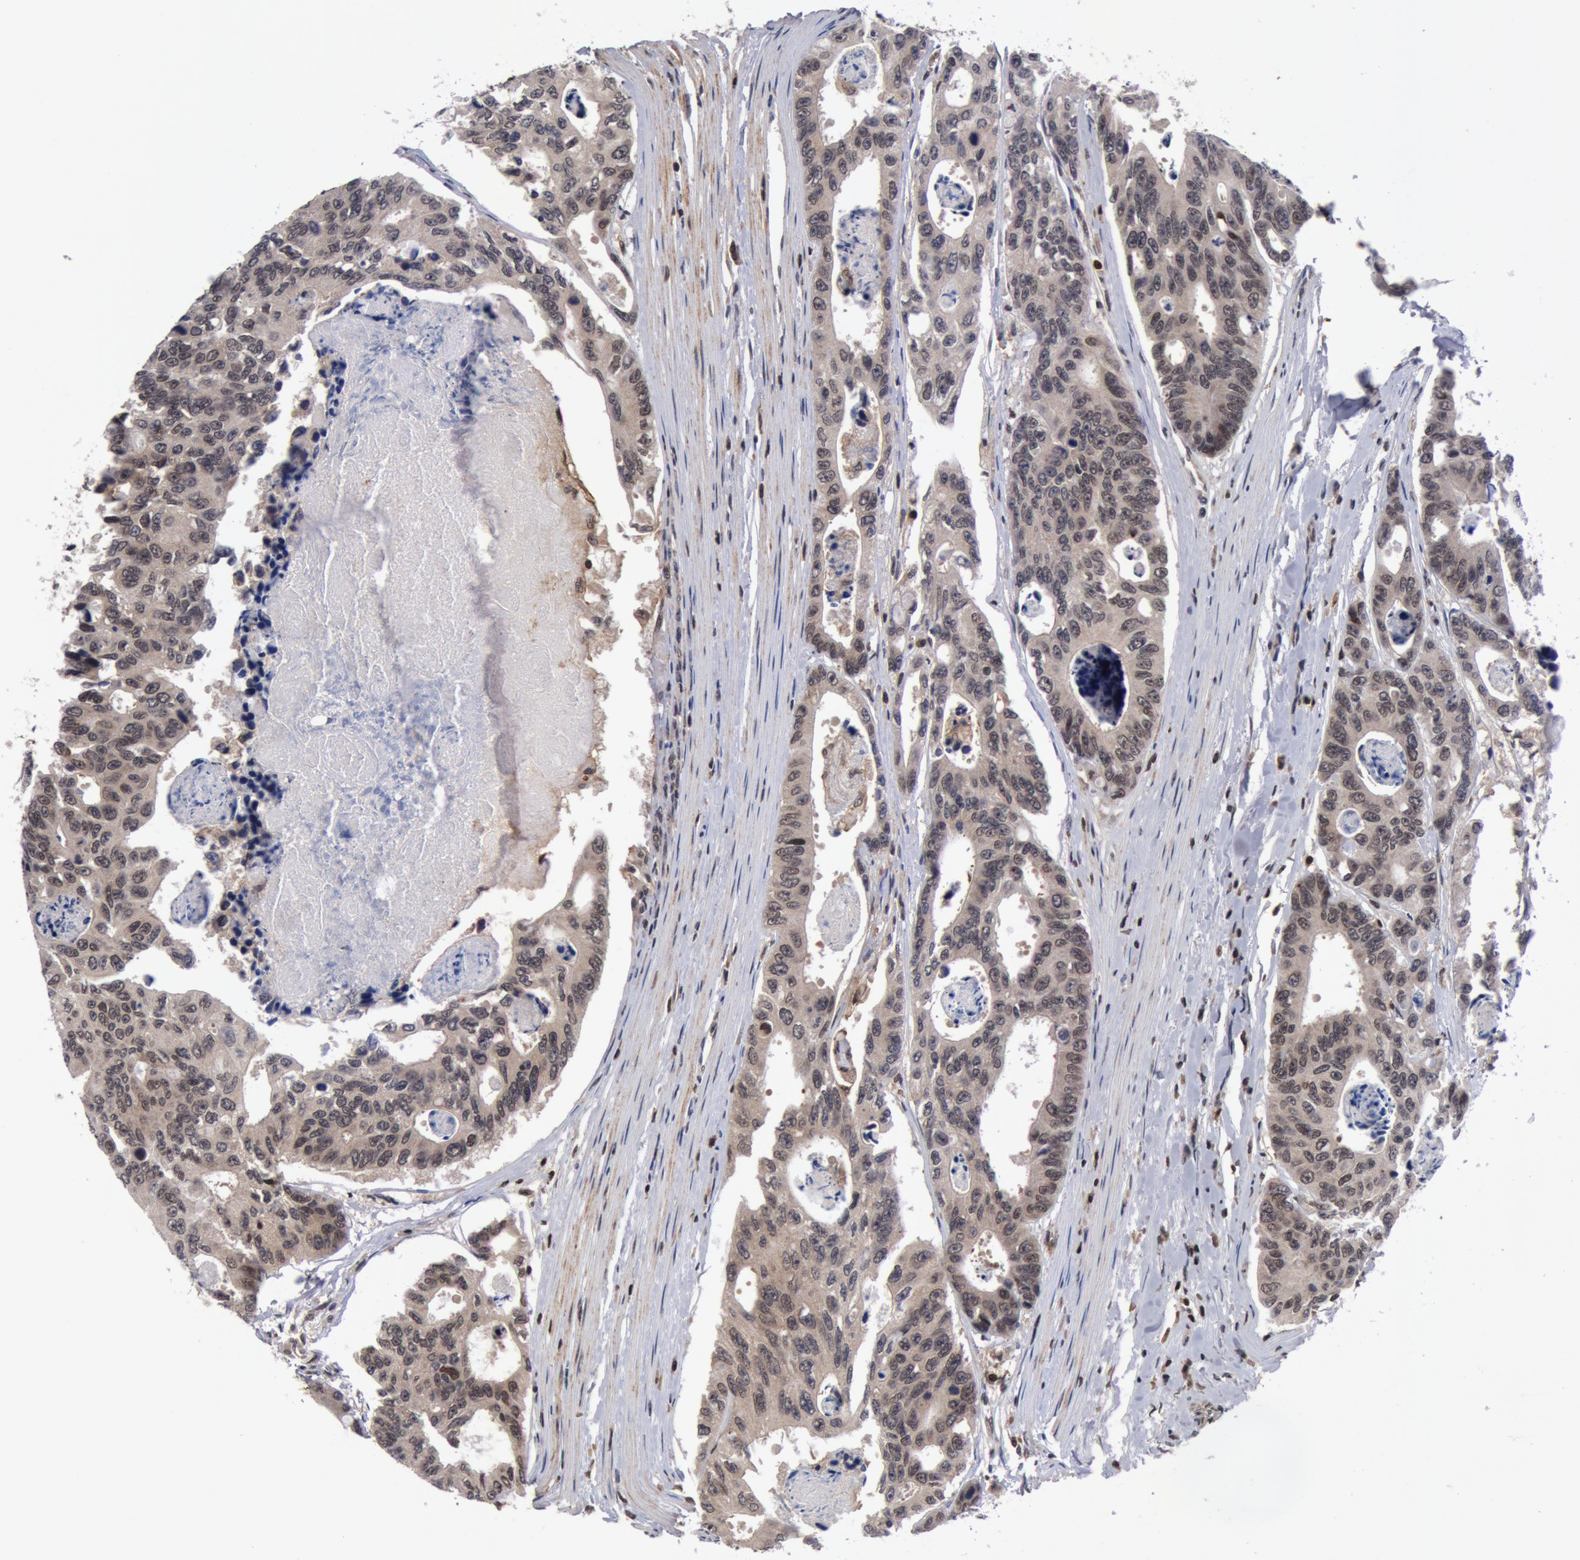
{"staining": {"intensity": "weak", "quantity": "<25%", "location": "cytoplasmic/membranous"}, "tissue": "colorectal cancer", "cell_type": "Tumor cells", "image_type": "cancer", "snomed": [{"axis": "morphology", "description": "Adenocarcinoma, NOS"}, {"axis": "topography", "description": "Colon"}], "caption": "An image of colorectal adenocarcinoma stained for a protein displays no brown staining in tumor cells.", "gene": "ZNF350", "patient": {"sex": "female", "age": 86}}